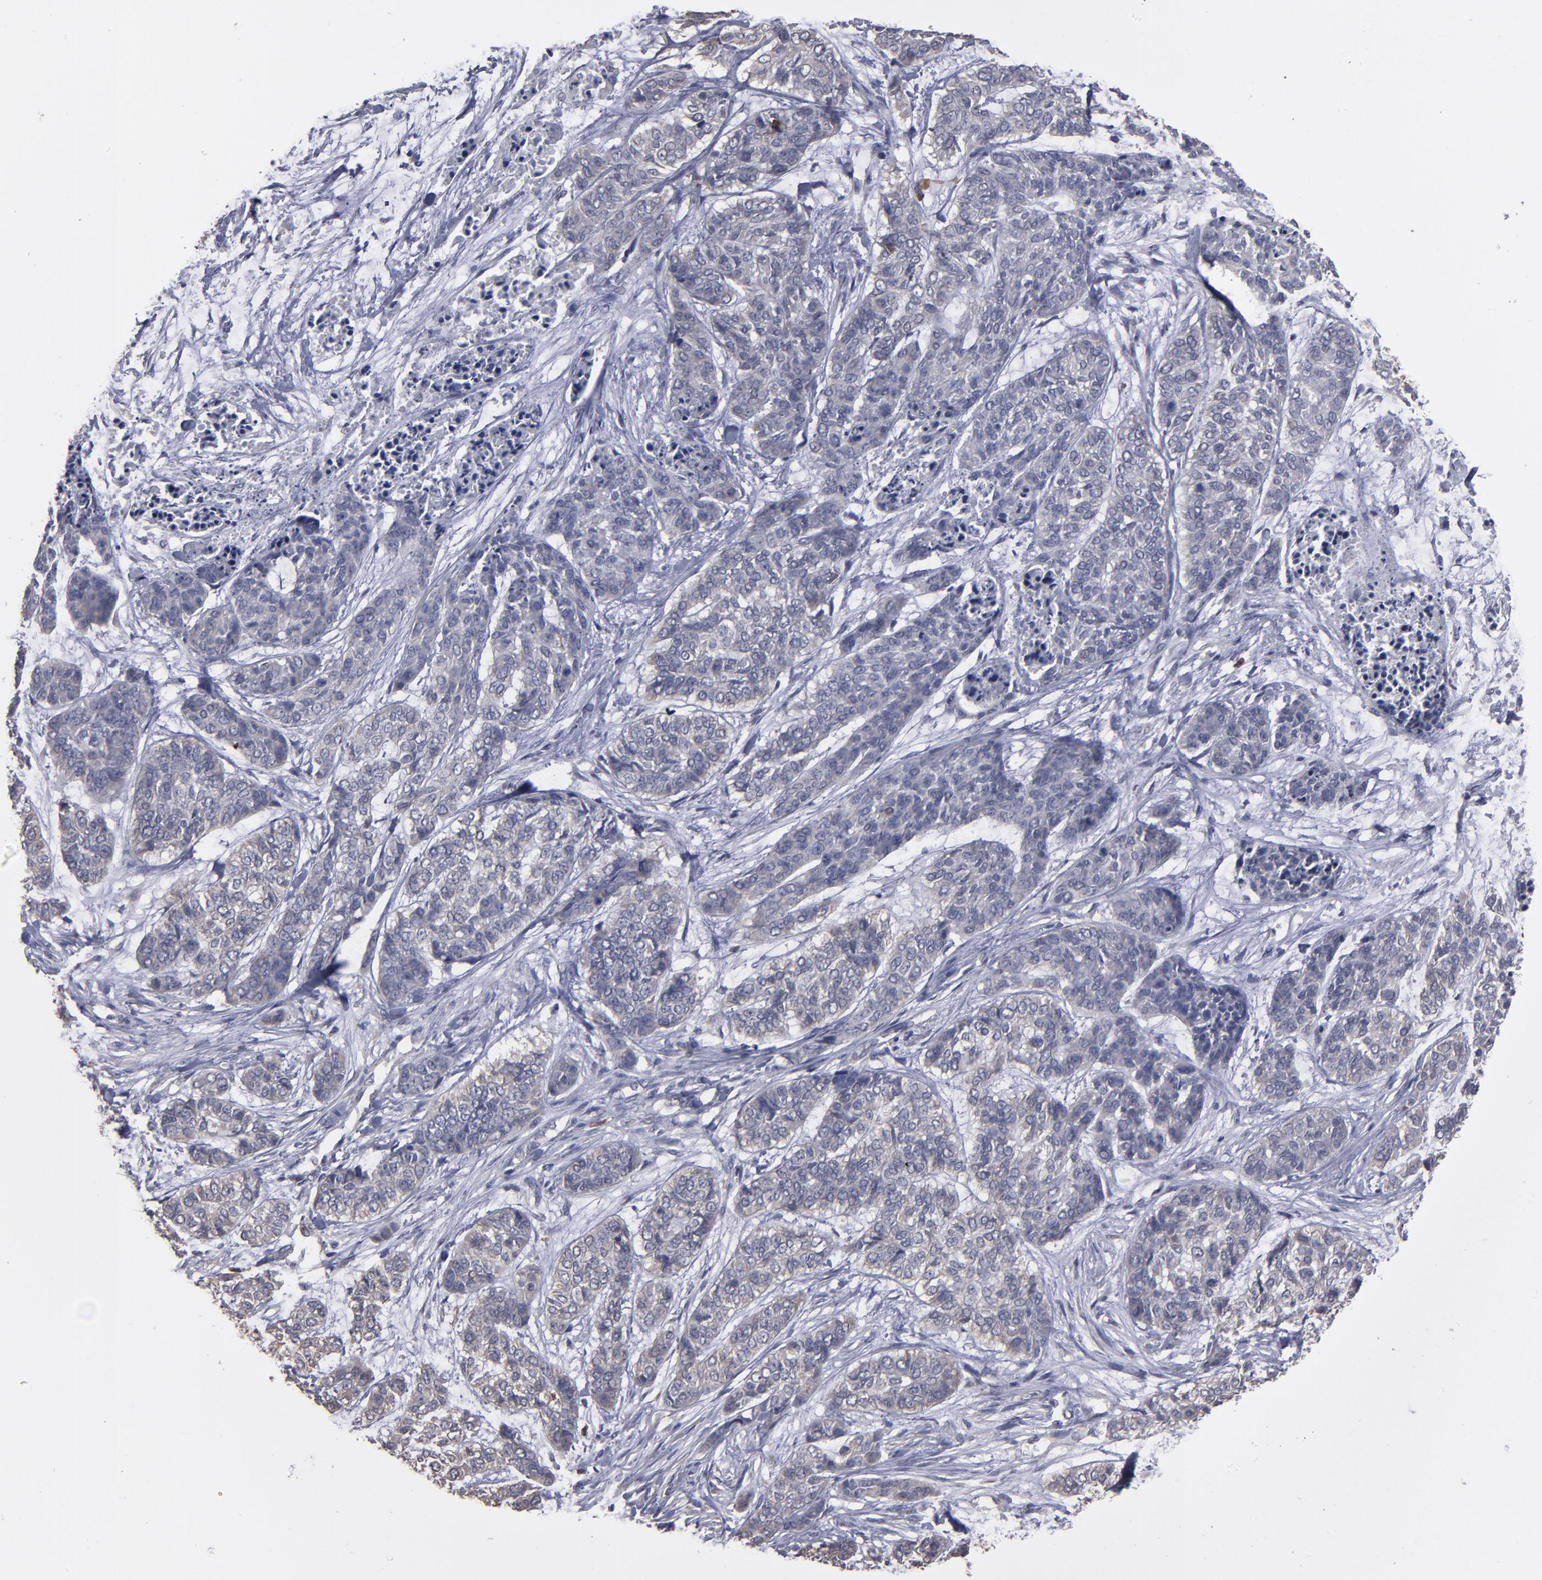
{"staining": {"intensity": "weak", "quantity": ">75%", "location": "cytoplasmic/membranous"}, "tissue": "skin cancer", "cell_type": "Tumor cells", "image_type": "cancer", "snomed": [{"axis": "morphology", "description": "Basal cell carcinoma"}, {"axis": "topography", "description": "Skin"}], "caption": "Brown immunohistochemical staining in basal cell carcinoma (skin) exhibits weak cytoplasmic/membranous positivity in about >75% of tumor cells. The staining was performed using DAB to visualize the protein expression in brown, while the nuclei were stained in blue with hematoxylin (Magnification: 20x).", "gene": "NDRG2", "patient": {"sex": "female", "age": 64}}